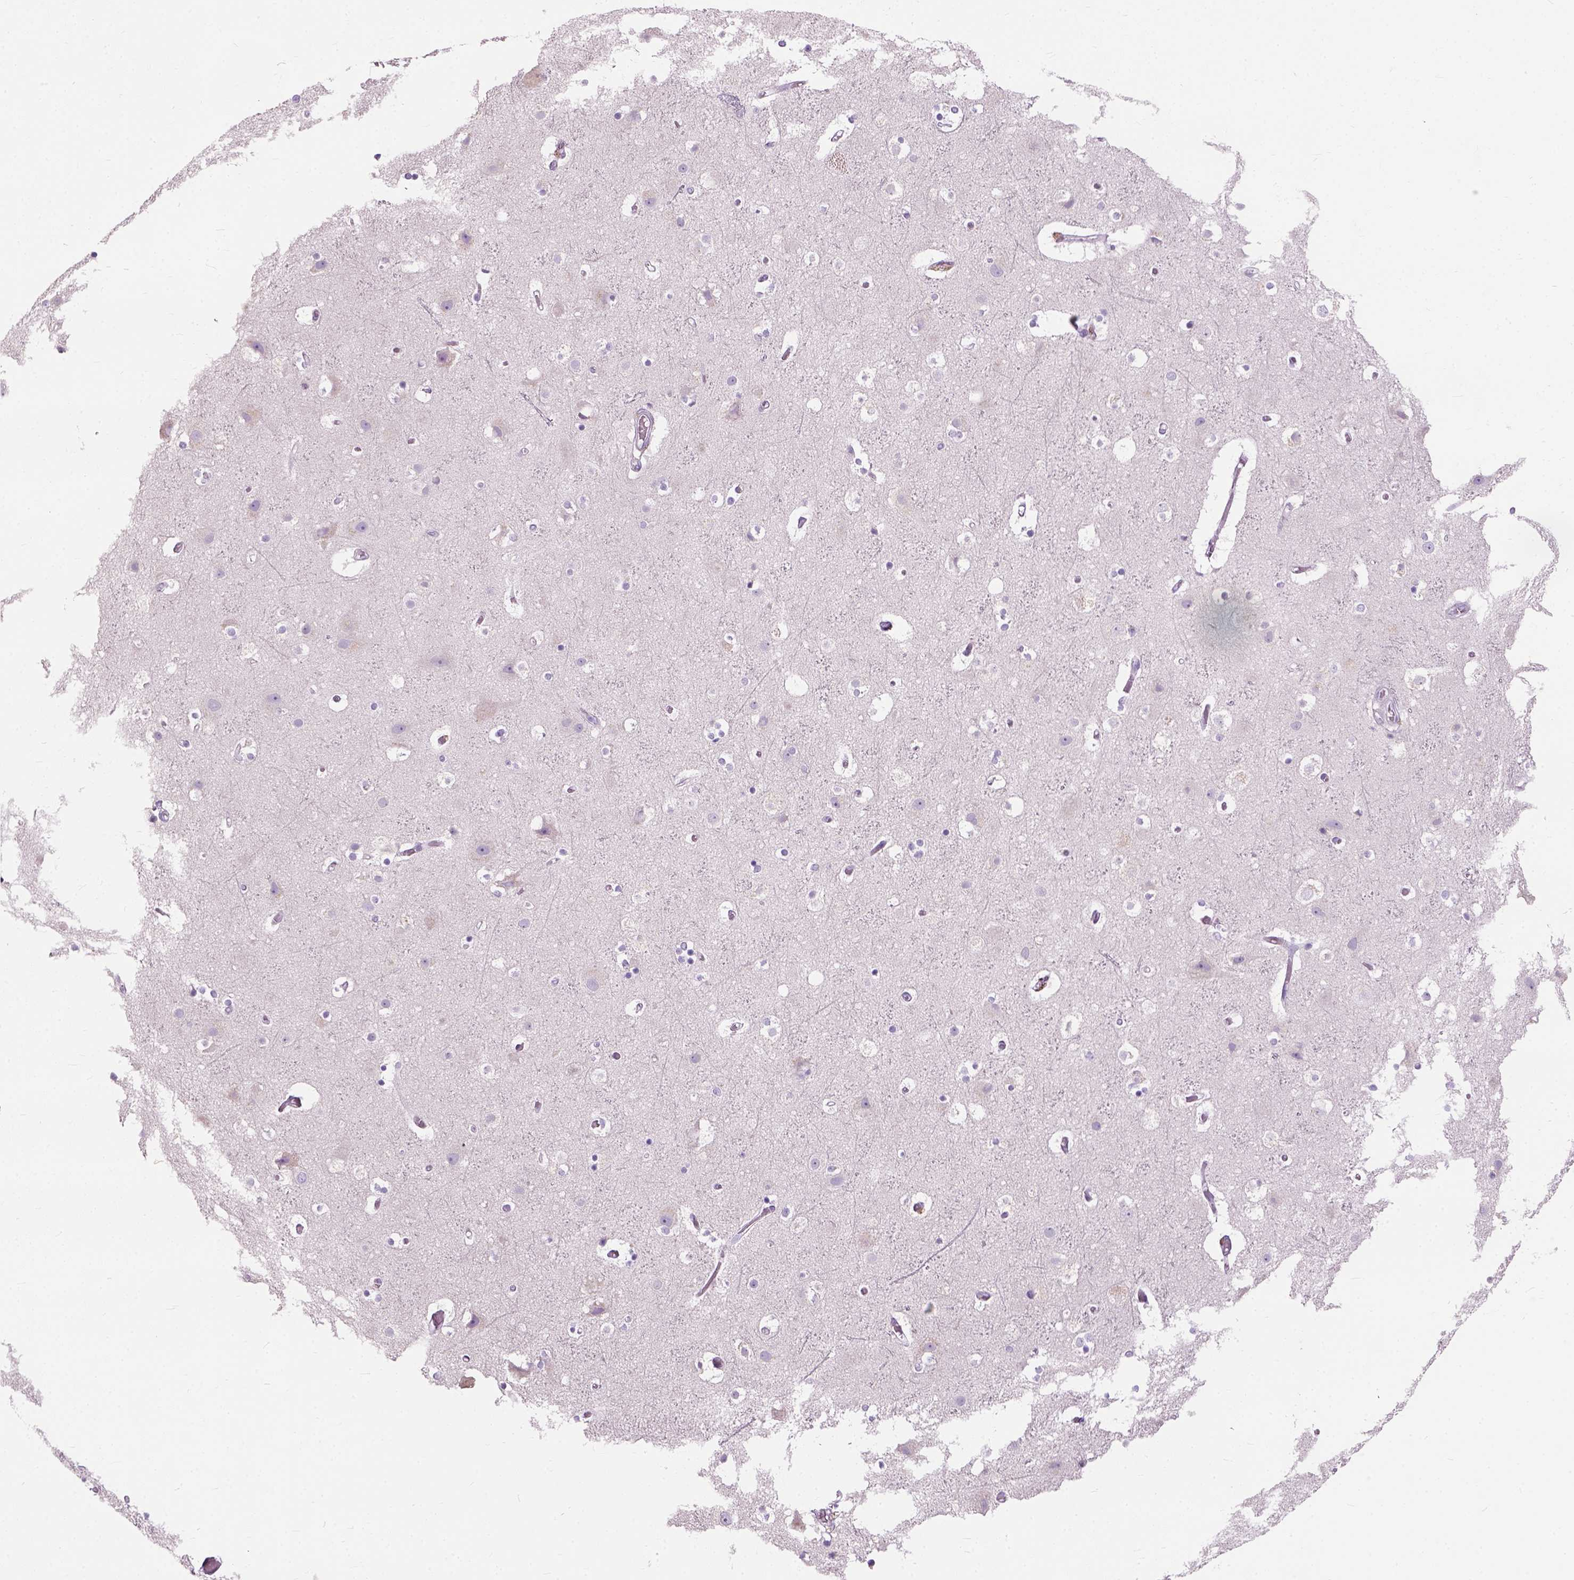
{"staining": {"intensity": "negative", "quantity": "none", "location": "none"}, "tissue": "cerebral cortex", "cell_type": "Endothelial cells", "image_type": "normal", "snomed": [{"axis": "morphology", "description": "Normal tissue, NOS"}, {"axis": "topography", "description": "Cerebral cortex"}], "caption": "Immunohistochemistry photomicrograph of benign human cerebral cortex stained for a protein (brown), which reveals no positivity in endothelial cells.", "gene": "TRIM72", "patient": {"sex": "female", "age": 52}}